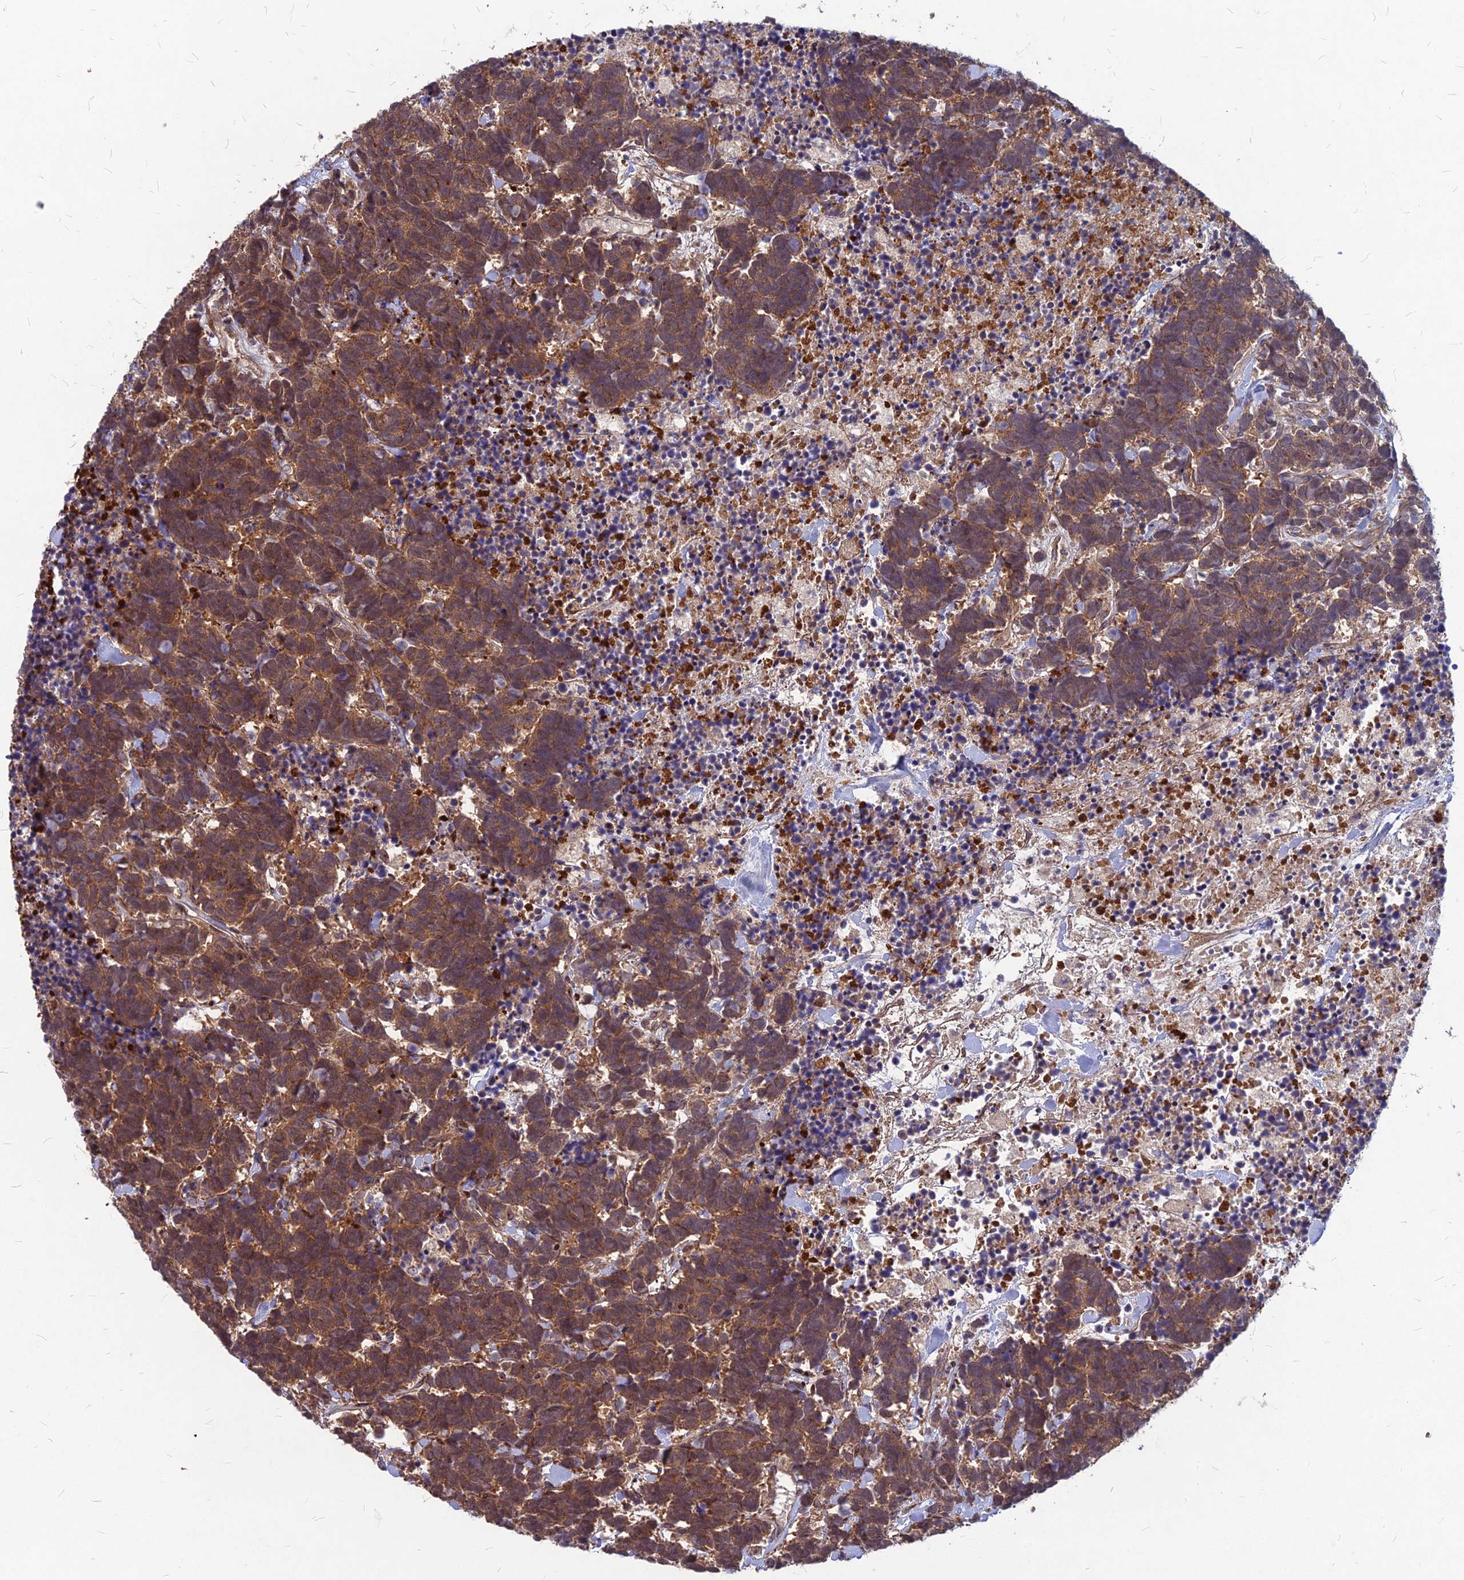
{"staining": {"intensity": "moderate", "quantity": ">75%", "location": "cytoplasmic/membranous"}, "tissue": "carcinoid", "cell_type": "Tumor cells", "image_type": "cancer", "snomed": [{"axis": "morphology", "description": "Carcinoma, NOS"}, {"axis": "morphology", "description": "Carcinoid, malignant, NOS"}, {"axis": "topography", "description": "Prostate"}], "caption": "About >75% of tumor cells in carcinoid reveal moderate cytoplasmic/membranous protein positivity as visualized by brown immunohistochemical staining.", "gene": "MFSD8", "patient": {"sex": "male", "age": 57}}